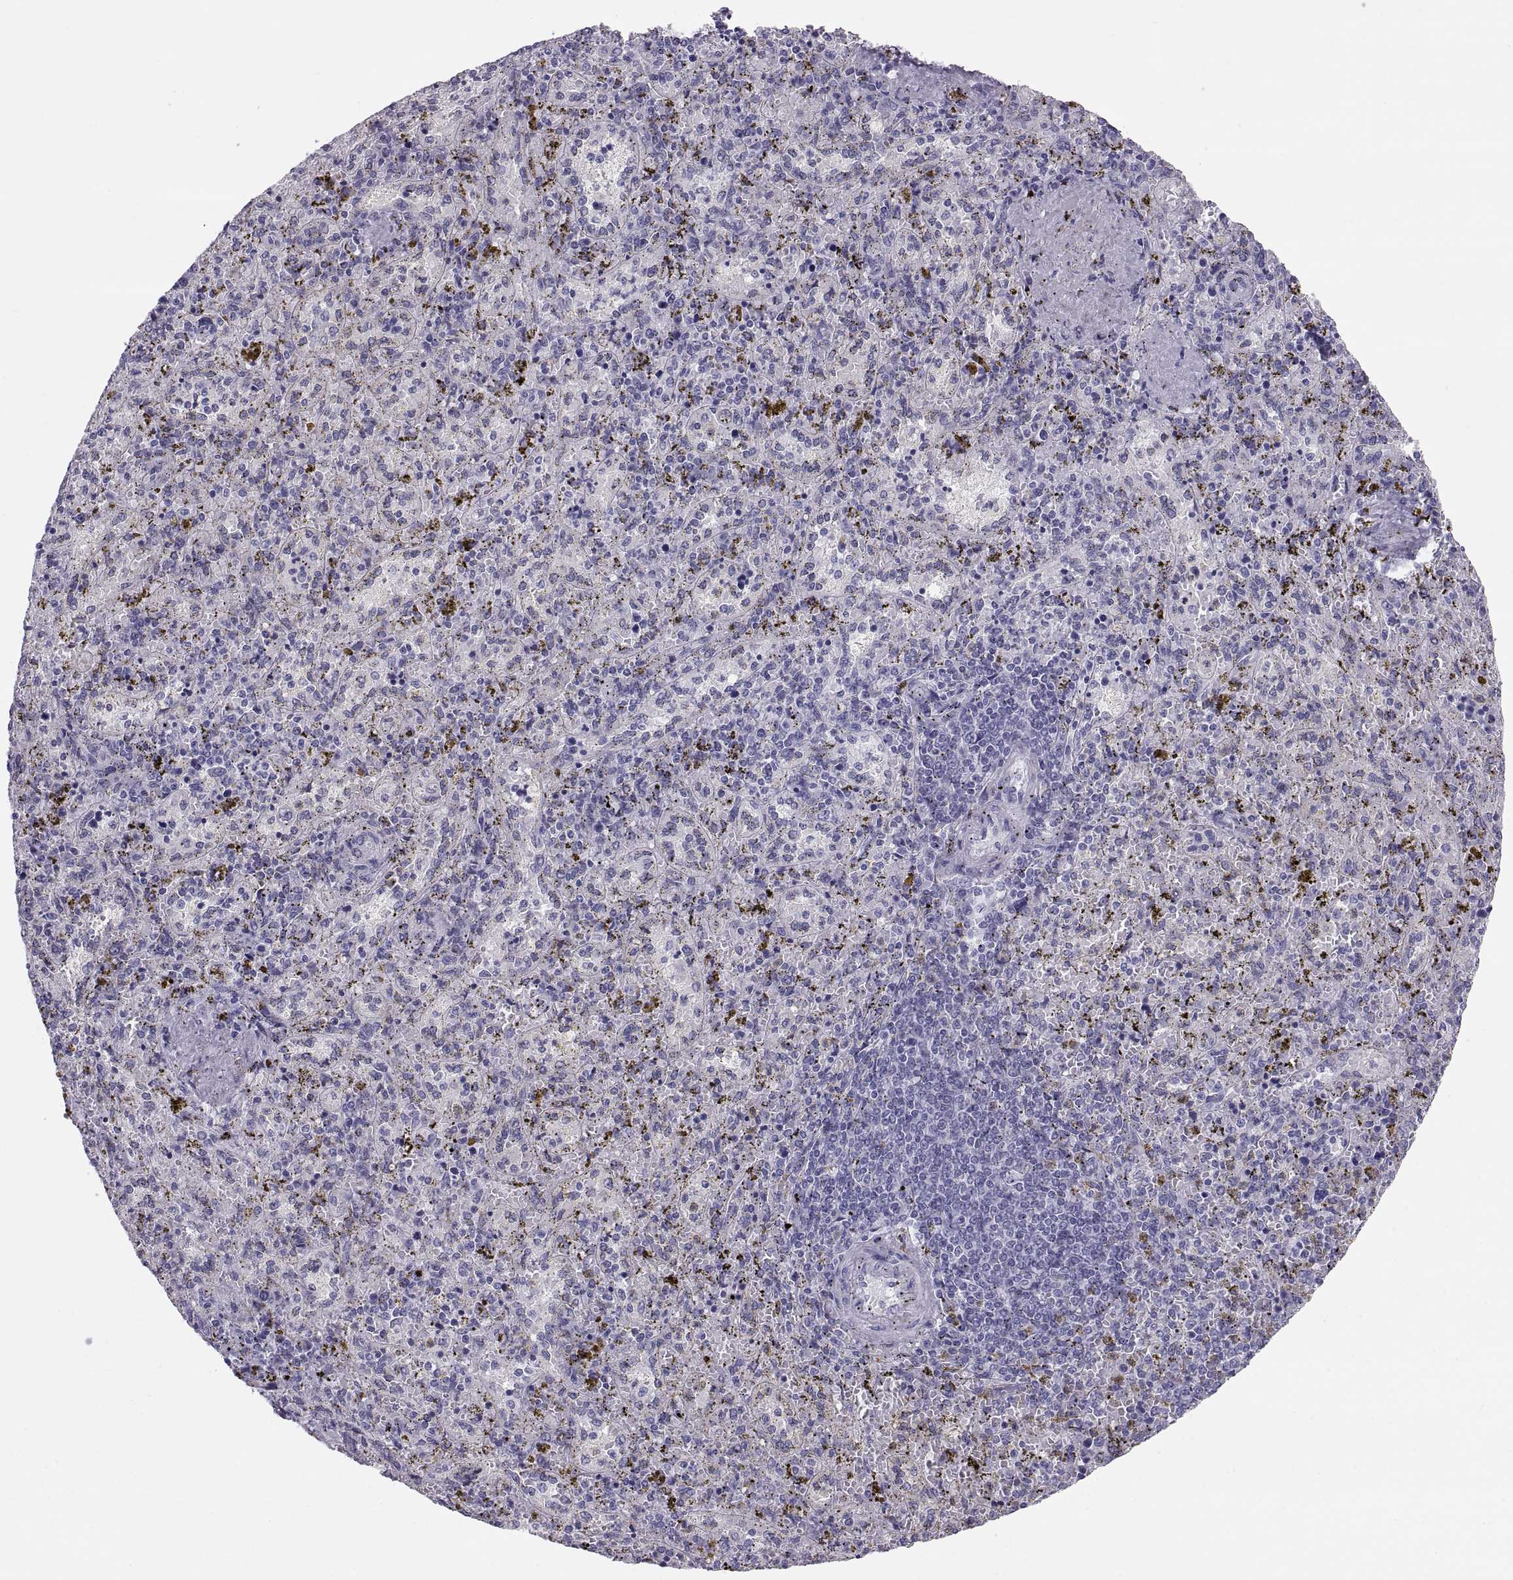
{"staining": {"intensity": "negative", "quantity": "none", "location": "none"}, "tissue": "spleen", "cell_type": "Cells in red pulp", "image_type": "normal", "snomed": [{"axis": "morphology", "description": "Normal tissue, NOS"}, {"axis": "topography", "description": "Spleen"}], "caption": "DAB (3,3'-diaminobenzidine) immunohistochemical staining of normal human spleen reveals no significant staining in cells in red pulp. (DAB (3,3'-diaminobenzidine) immunohistochemistry (IHC) with hematoxylin counter stain).", "gene": "PAX2", "patient": {"sex": "female", "age": 50}}